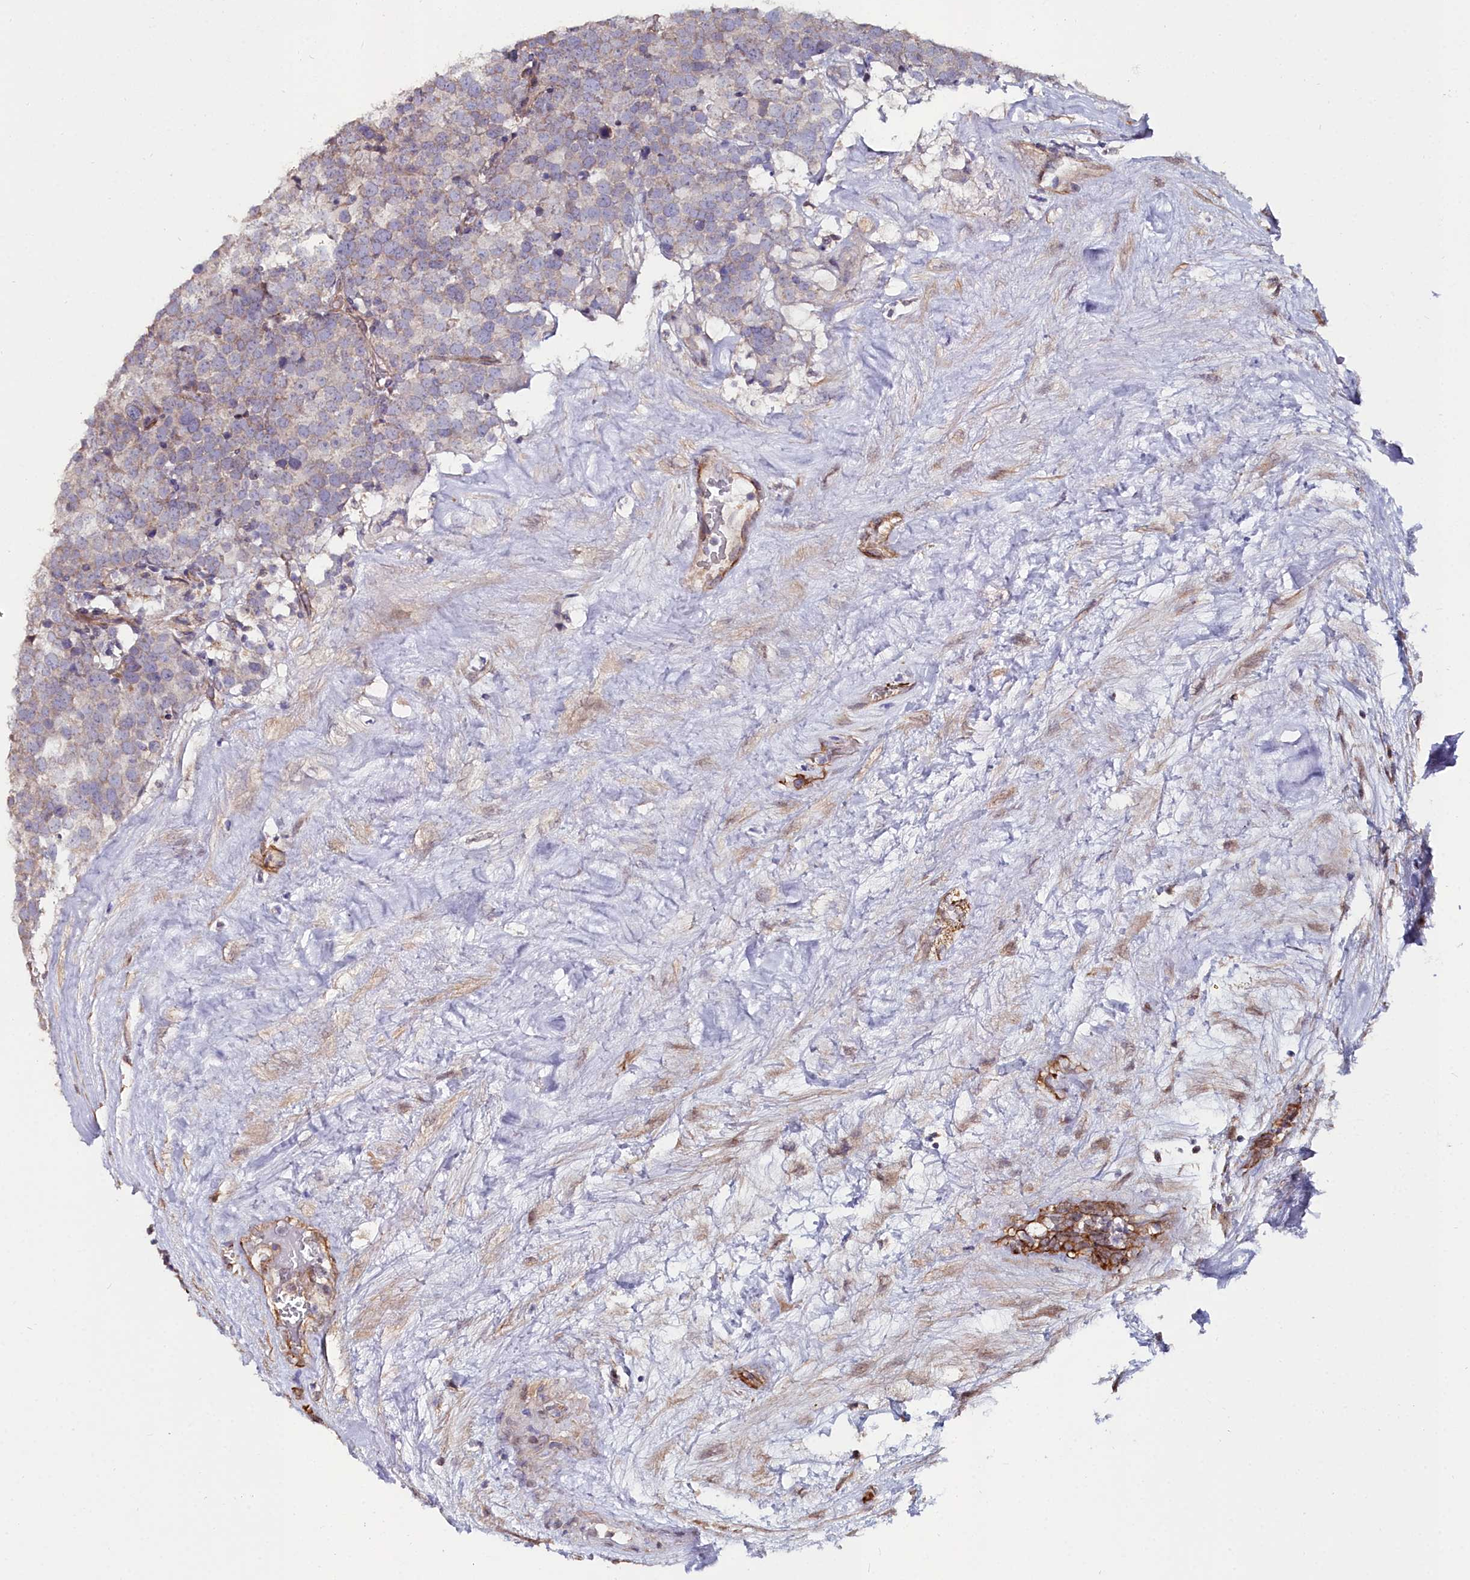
{"staining": {"intensity": "negative", "quantity": "none", "location": "none"}, "tissue": "testis cancer", "cell_type": "Tumor cells", "image_type": "cancer", "snomed": [{"axis": "morphology", "description": "Seminoma, NOS"}, {"axis": "topography", "description": "Testis"}], "caption": "IHC photomicrograph of neoplastic tissue: human testis cancer (seminoma) stained with DAB (3,3'-diaminobenzidine) shows no significant protein staining in tumor cells.", "gene": "C4orf19", "patient": {"sex": "male", "age": 71}}